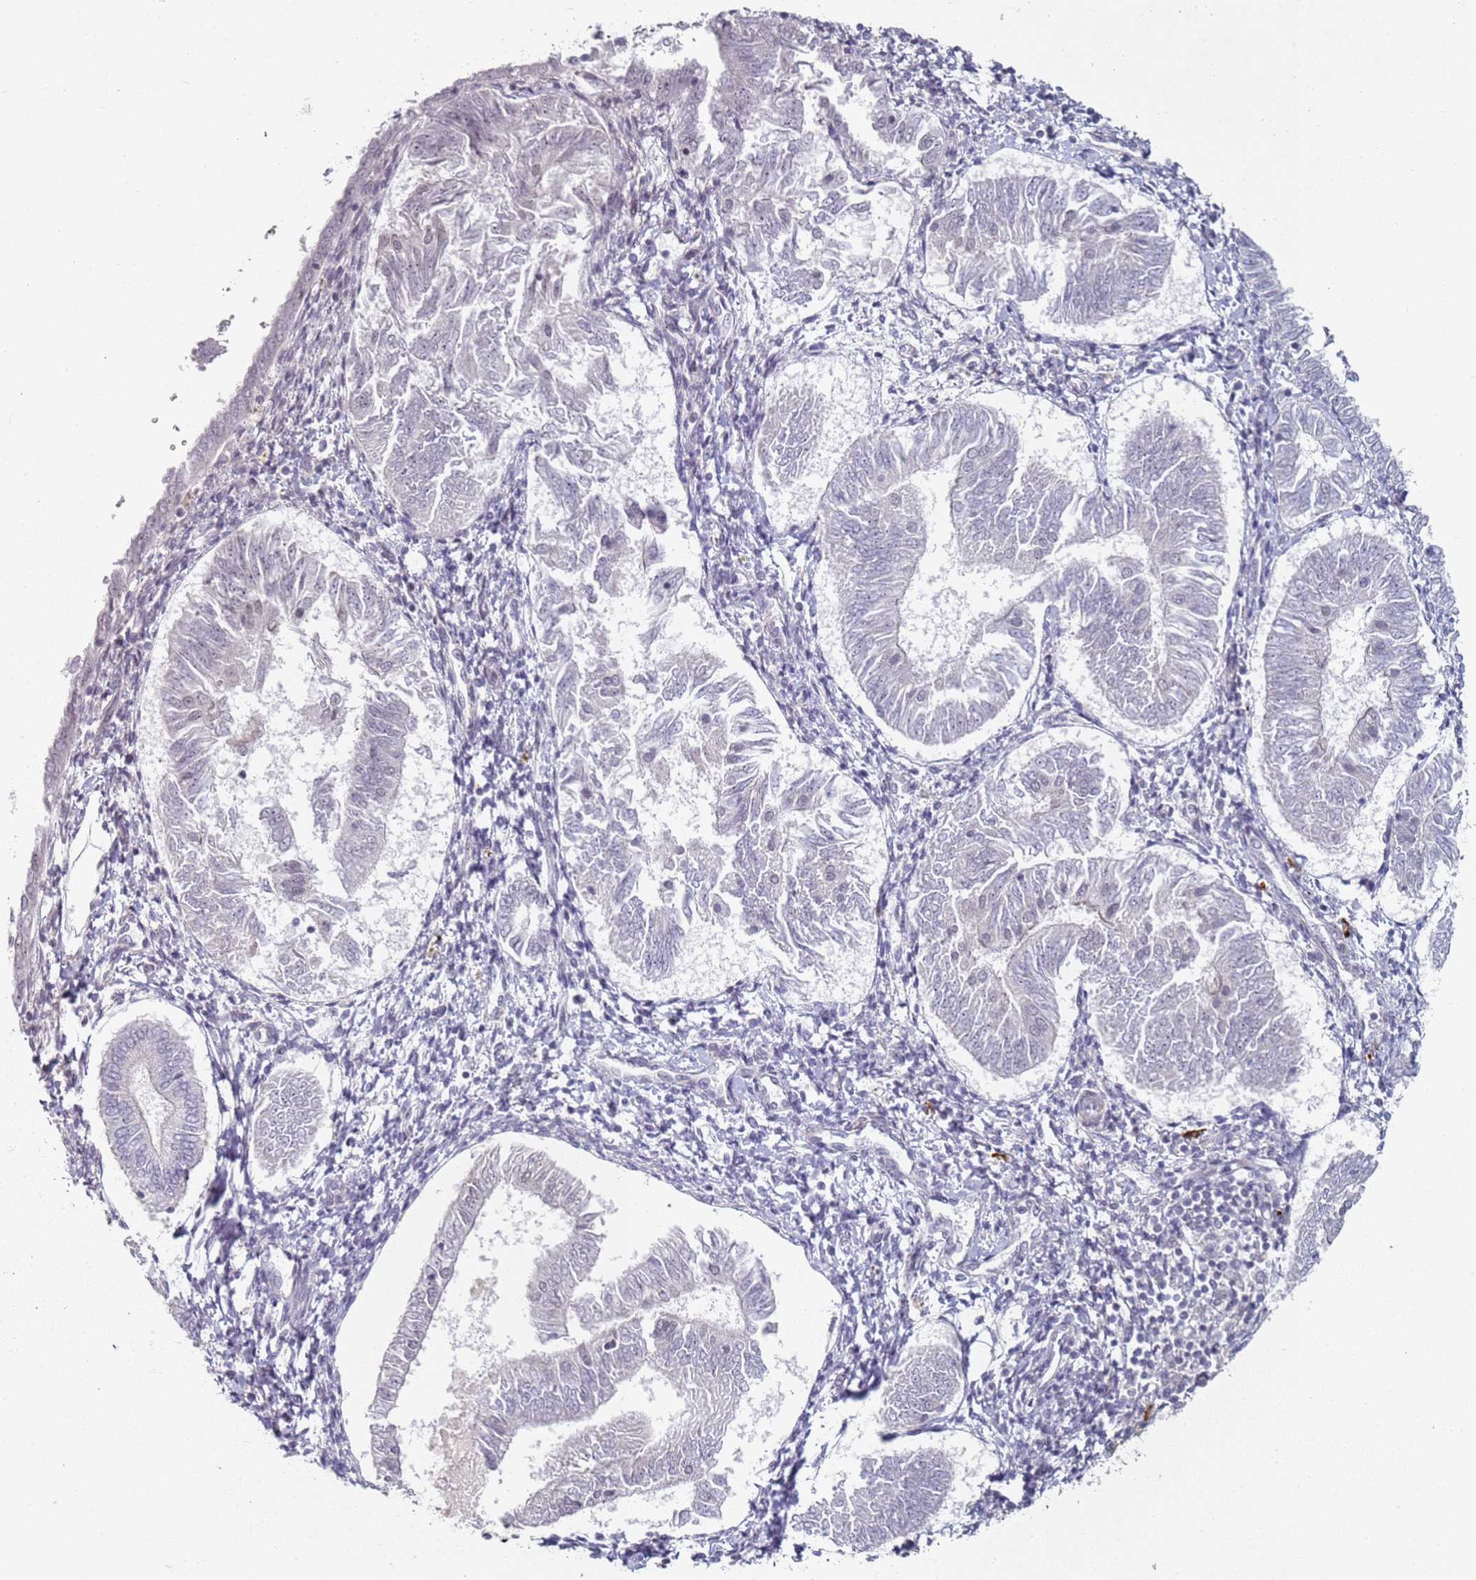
{"staining": {"intensity": "negative", "quantity": "none", "location": "none"}, "tissue": "endometrial cancer", "cell_type": "Tumor cells", "image_type": "cancer", "snomed": [{"axis": "morphology", "description": "Adenocarcinoma, NOS"}, {"axis": "topography", "description": "Endometrium"}], "caption": "Immunohistochemistry of endometrial adenocarcinoma demonstrates no staining in tumor cells. The staining is performed using DAB brown chromogen with nuclei counter-stained in using hematoxylin.", "gene": "ATF6B", "patient": {"sex": "female", "age": 58}}